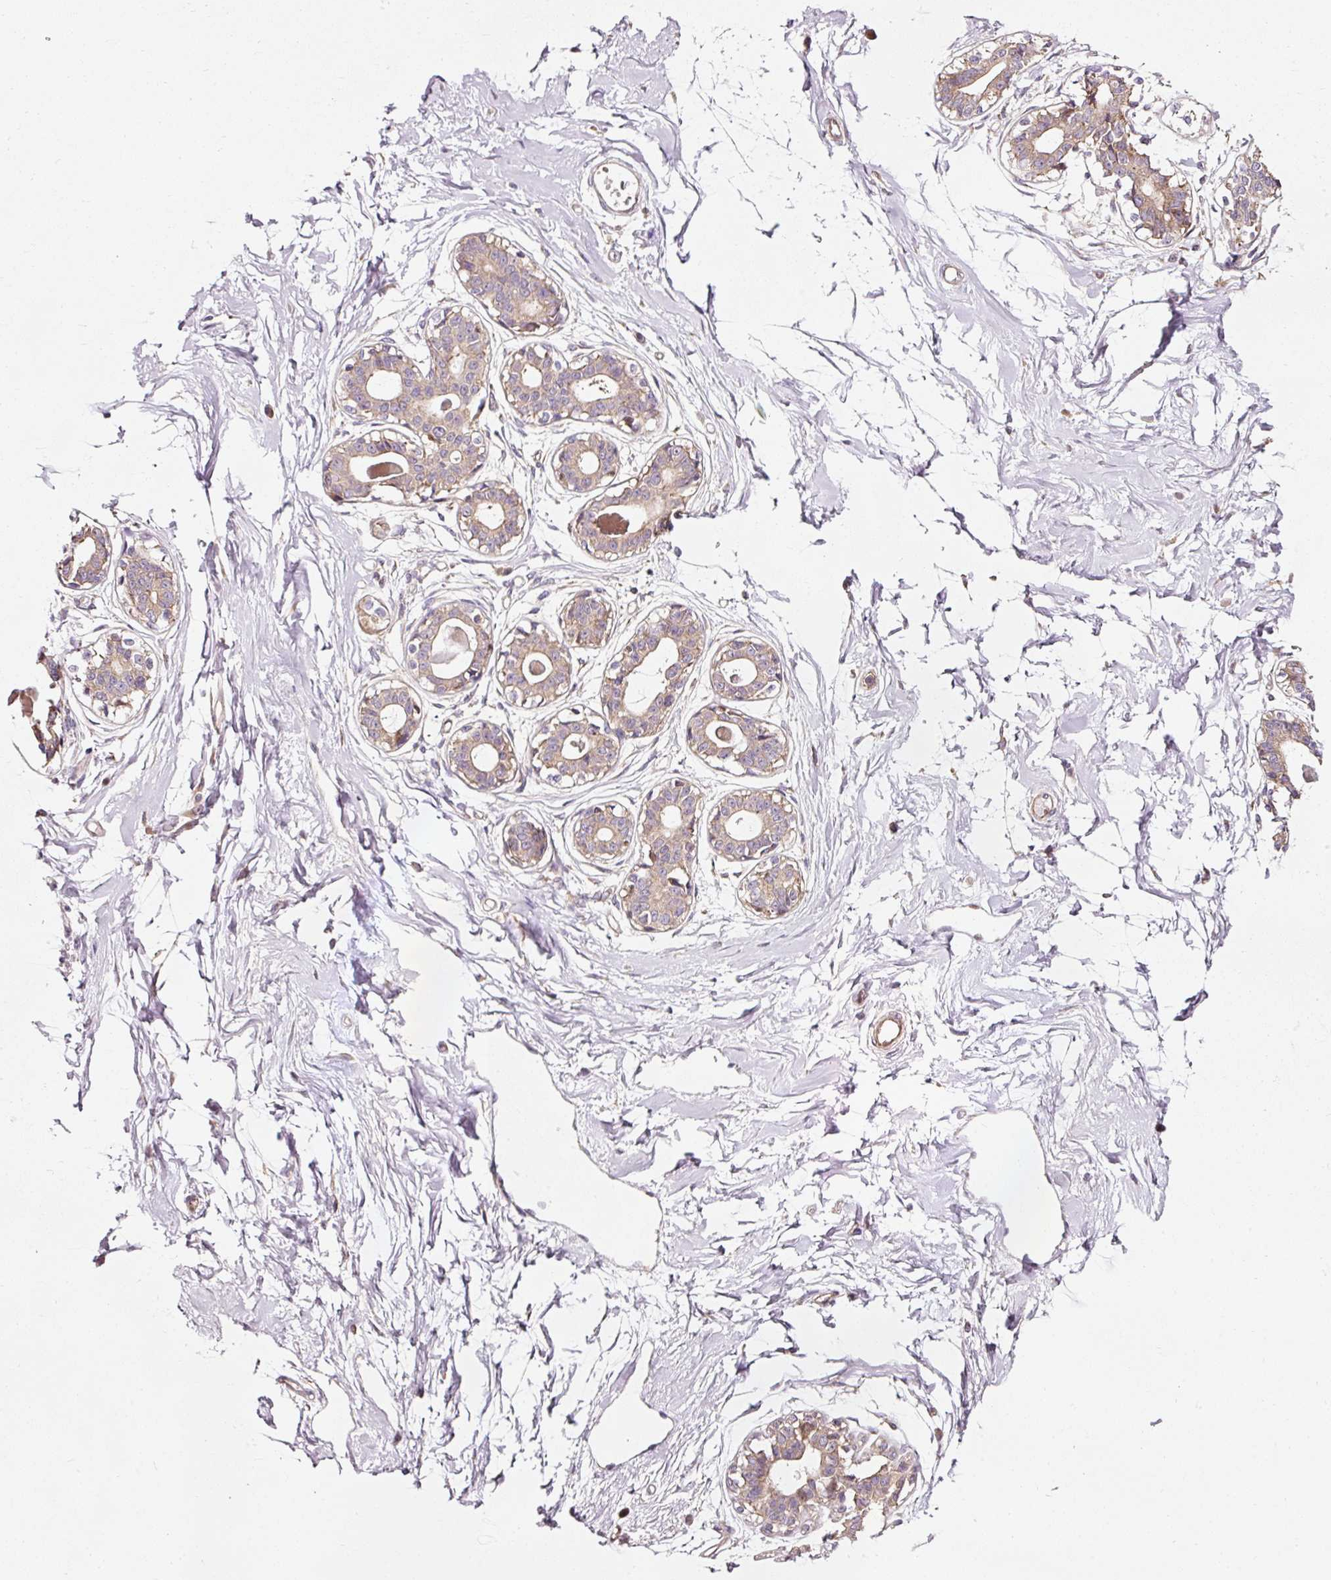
{"staining": {"intensity": "negative", "quantity": "none", "location": "none"}, "tissue": "breast", "cell_type": "Adipocytes", "image_type": "normal", "snomed": [{"axis": "morphology", "description": "Normal tissue, NOS"}, {"axis": "topography", "description": "Breast"}], "caption": "Human breast stained for a protein using immunohistochemistry (IHC) exhibits no staining in adipocytes.", "gene": "NAPA", "patient": {"sex": "female", "age": 45}}